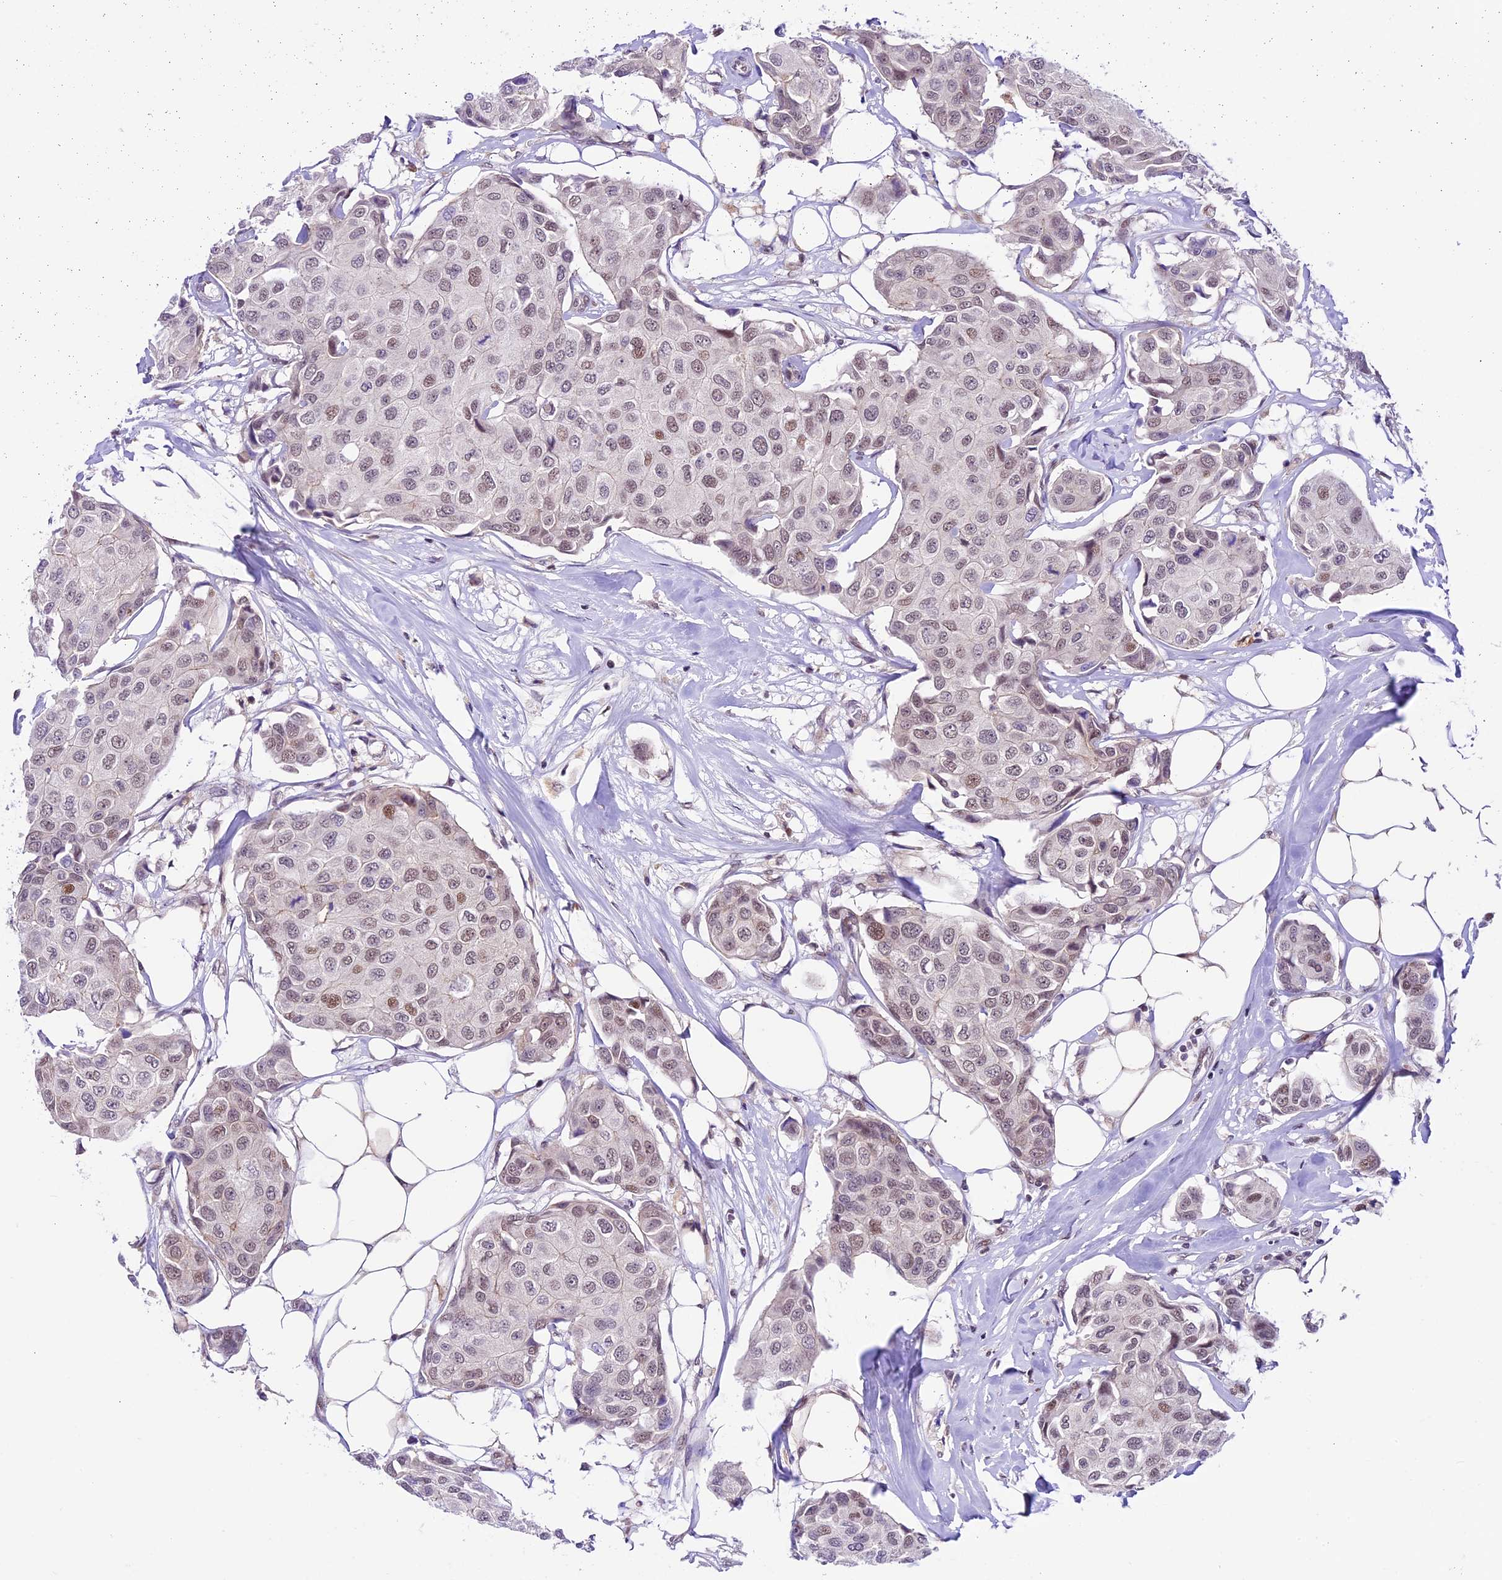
{"staining": {"intensity": "weak", "quantity": "25%-75%", "location": "nuclear"}, "tissue": "breast cancer", "cell_type": "Tumor cells", "image_type": "cancer", "snomed": [{"axis": "morphology", "description": "Duct carcinoma"}, {"axis": "topography", "description": "Breast"}], "caption": "Protein staining shows weak nuclear staining in approximately 25%-75% of tumor cells in breast cancer.", "gene": "SHKBP1", "patient": {"sex": "female", "age": 80}}